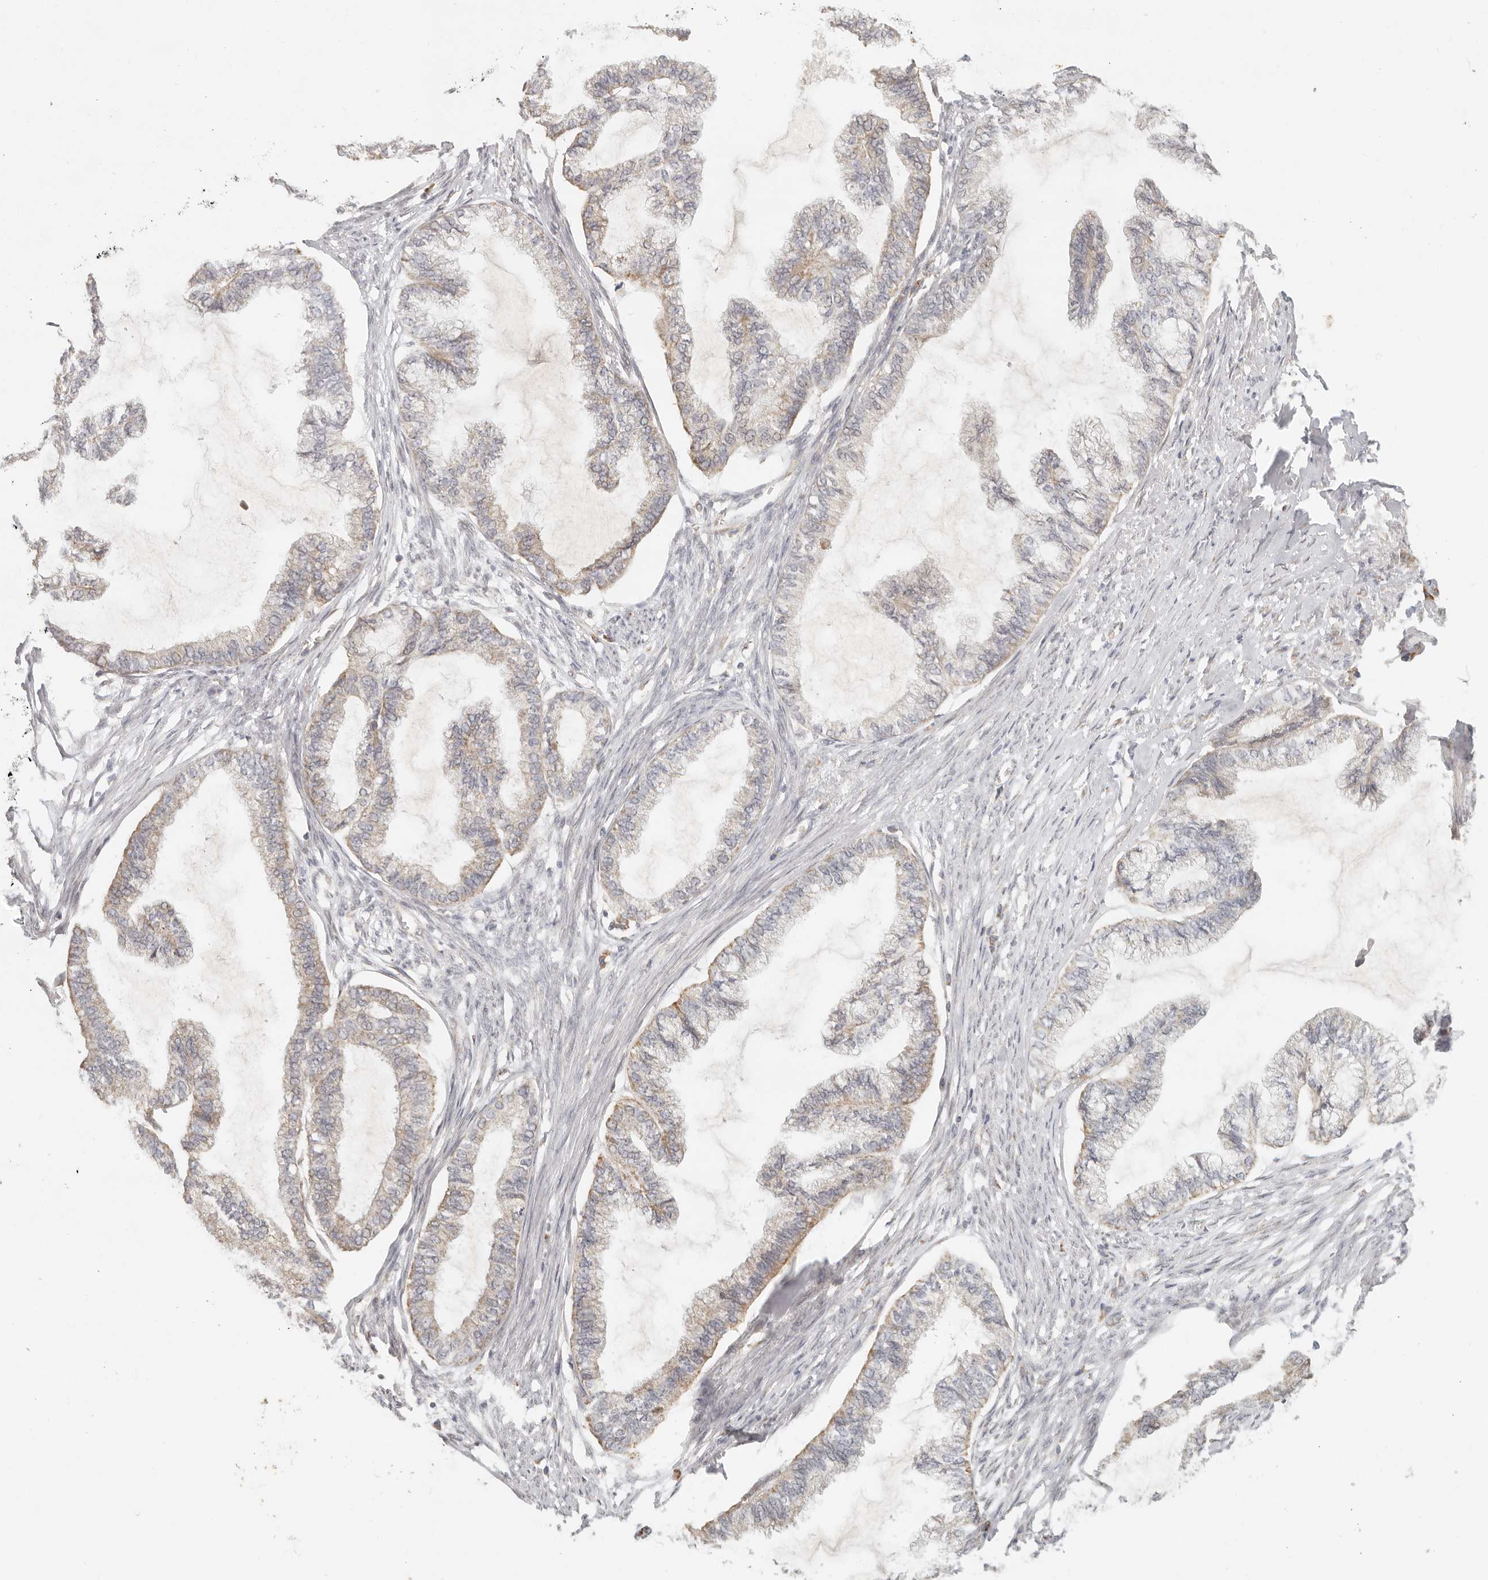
{"staining": {"intensity": "weak", "quantity": ">75%", "location": "cytoplasmic/membranous"}, "tissue": "endometrial cancer", "cell_type": "Tumor cells", "image_type": "cancer", "snomed": [{"axis": "morphology", "description": "Adenocarcinoma, NOS"}, {"axis": "topography", "description": "Endometrium"}], "caption": "Immunohistochemical staining of human endometrial cancer demonstrates low levels of weak cytoplasmic/membranous expression in approximately >75% of tumor cells.", "gene": "KDF1", "patient": {"sex": "female", "age": 86}}